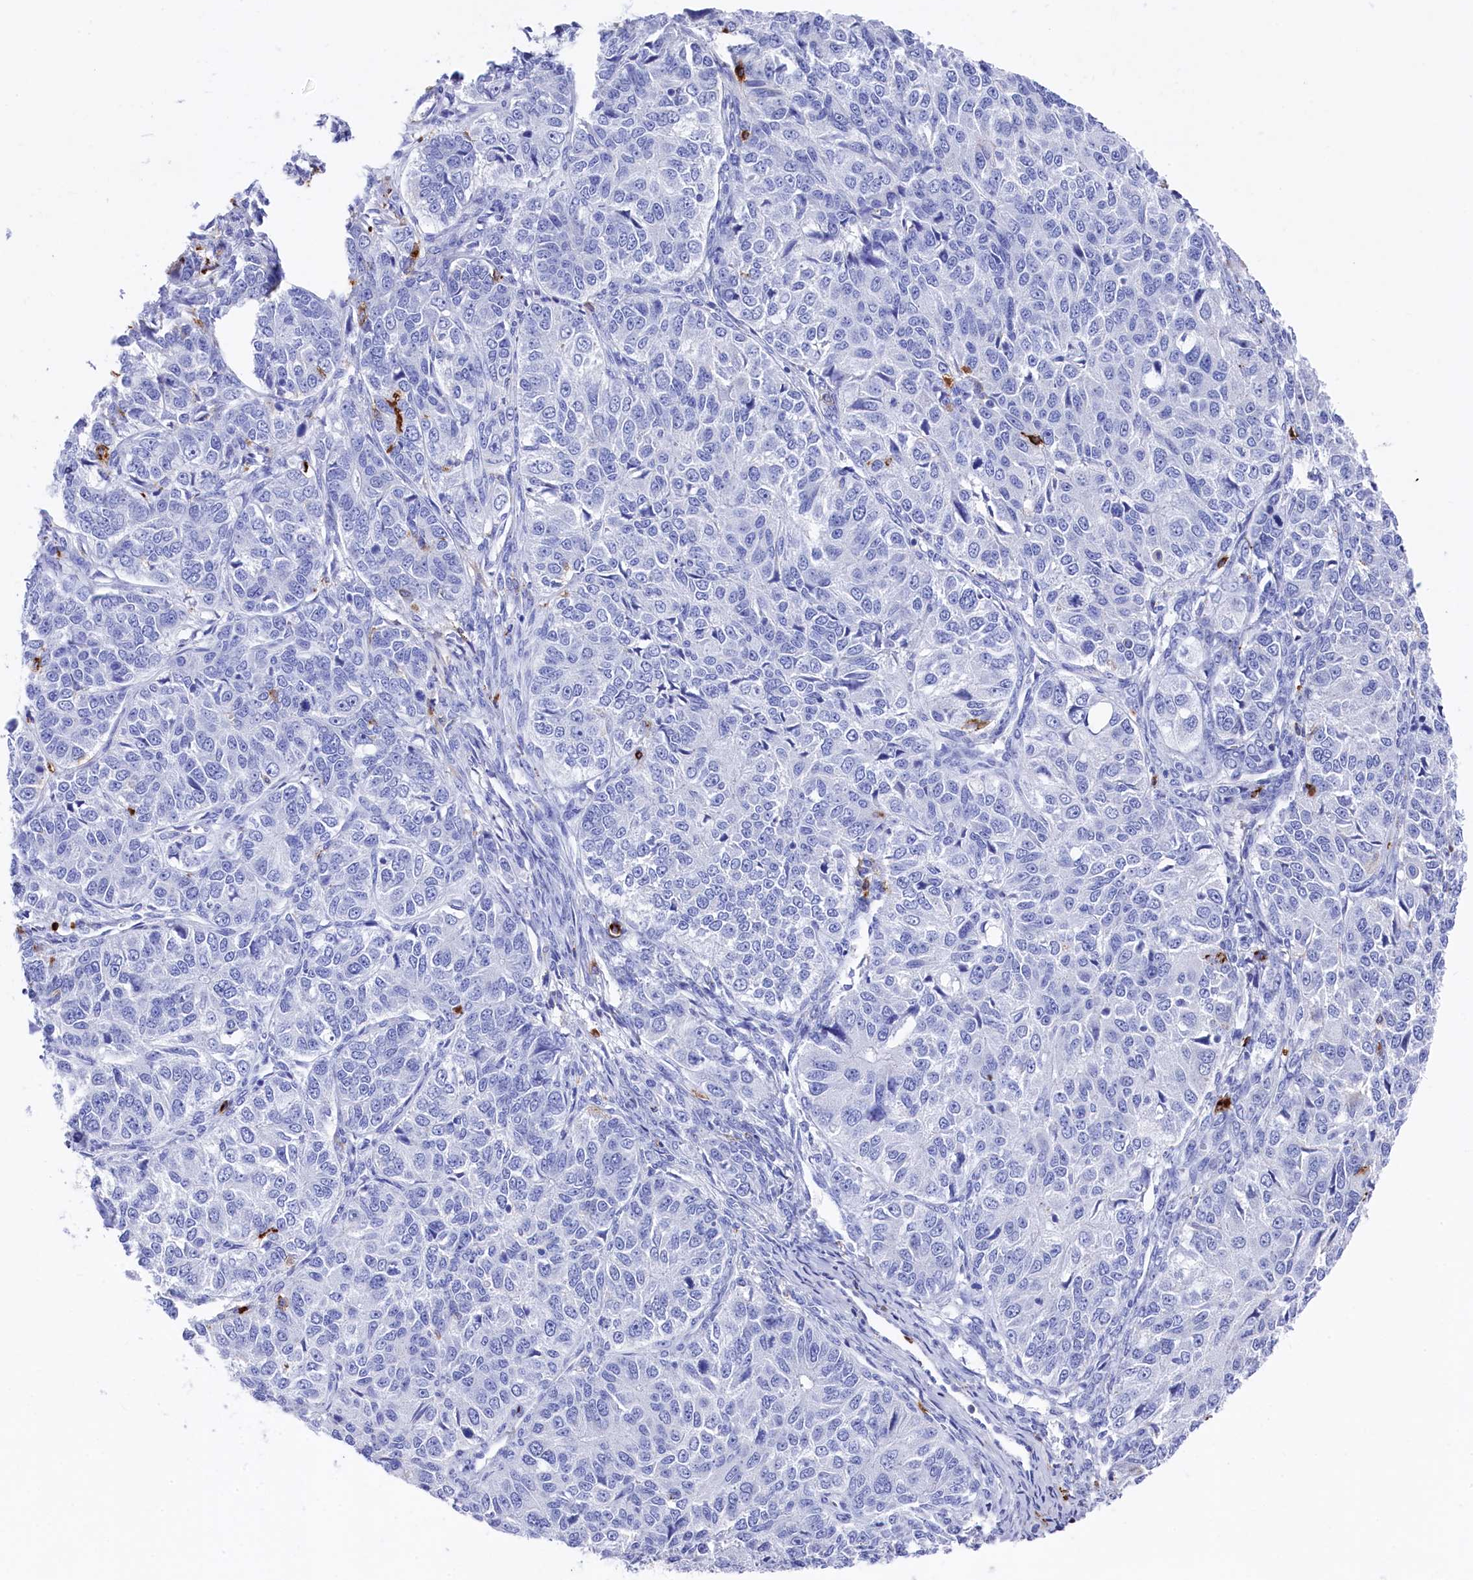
{"staining": {"intensity": "negative", "quantity": "none", "location": "none"}, "tissue": "ovarian cancer", "cell_type": "Tumor cells", "image_type": "cancer", "snomed": [{"axis": "morphology", "description": "Carcinoma, endometroid"}, {"axis": "topography", "description": "Ovary"}], "caption": "Human endometroid carcinoma (ovarian) stained for a protein using immunohistochemistry demonstrates no expression in tumor cells.", "gene": "PLAC8", "patient": {"sex": "female", "age": 51}}